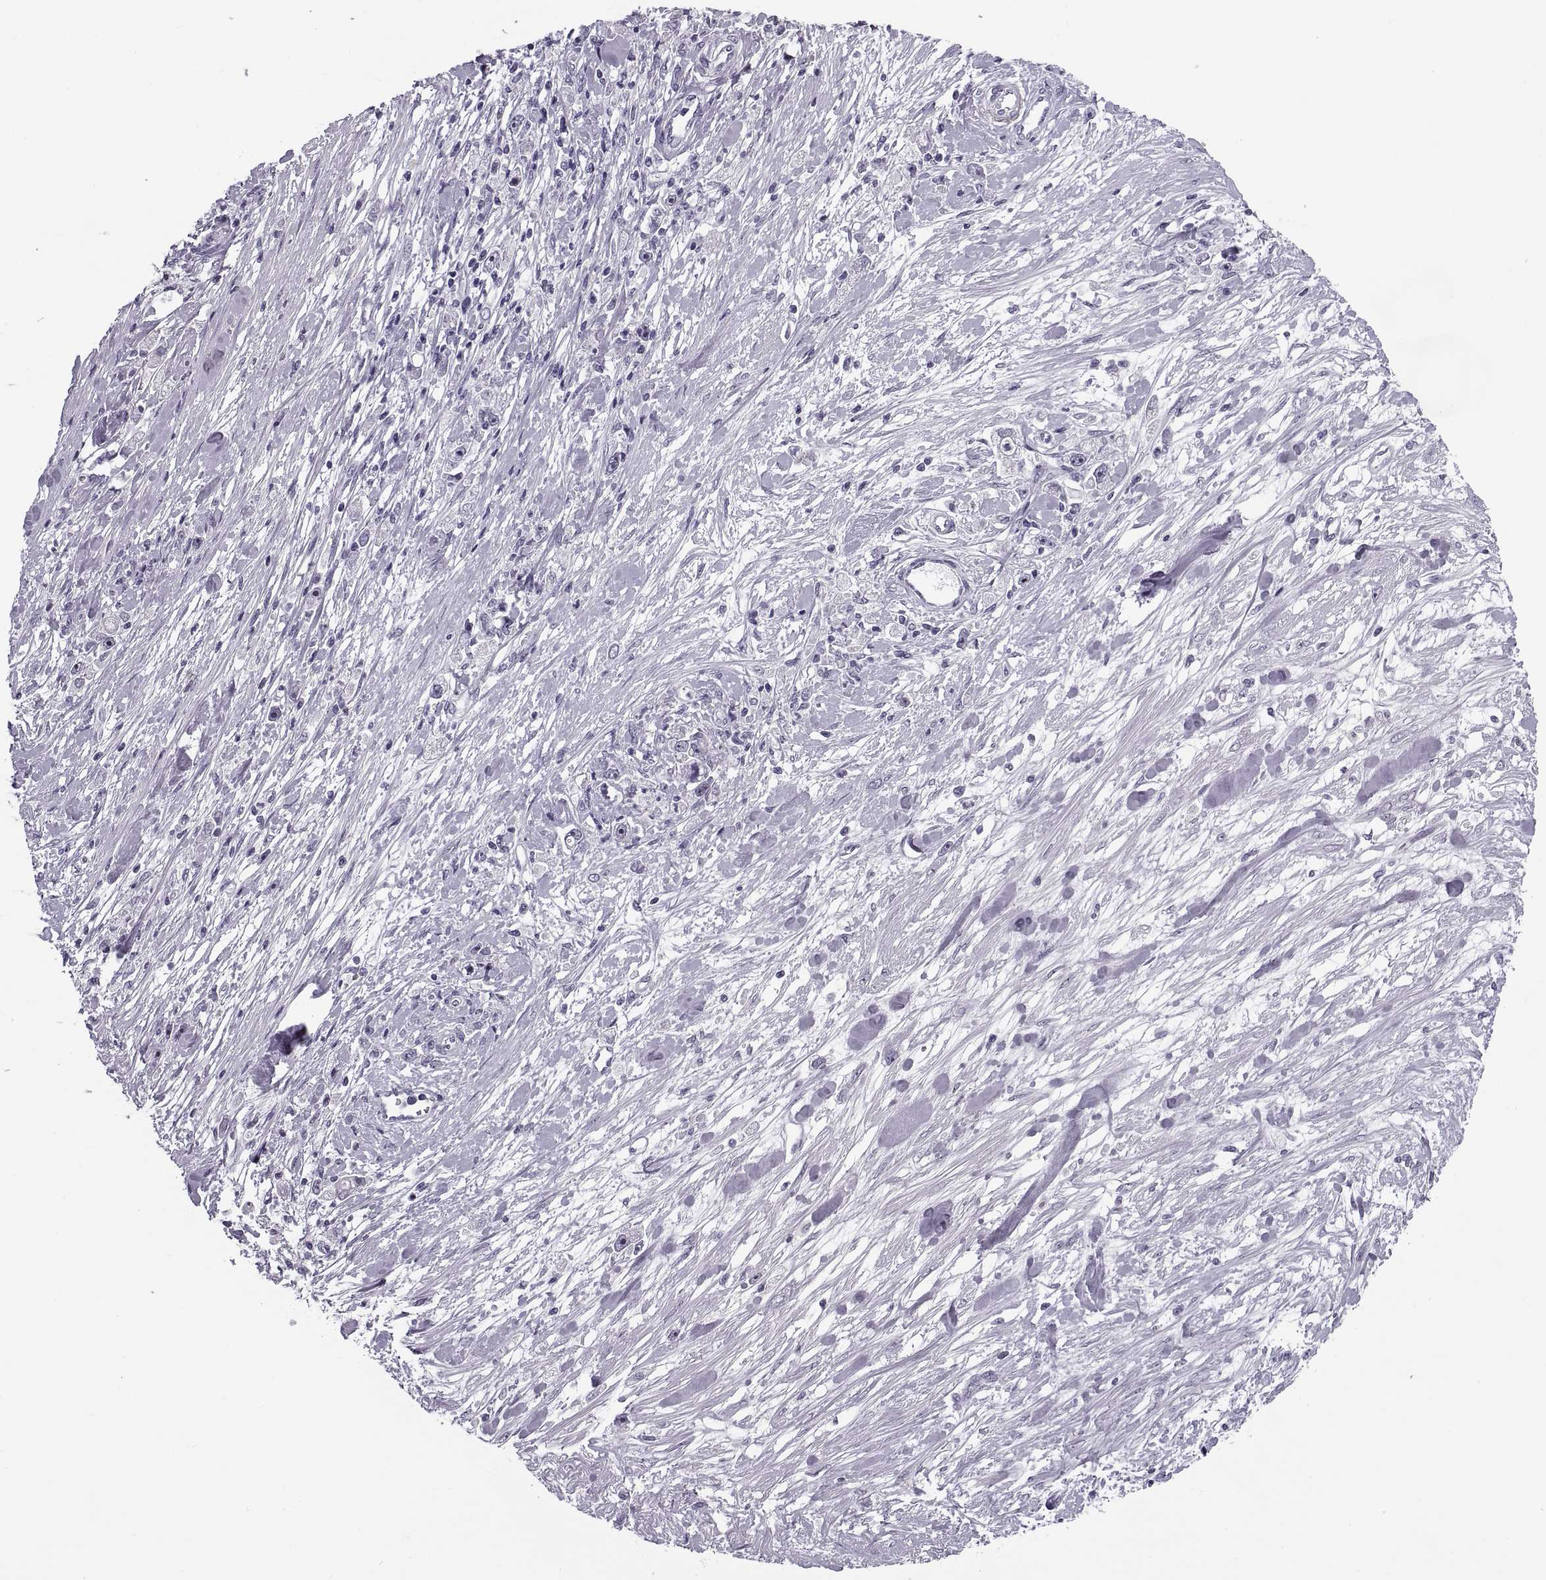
{"staining": {"intensity": "negative", "quantity": "none", "location": "none"}, "tissue": "stomach cancer", "cell_type": "Tumor cells", "image_type": "cancer", "snomed": [{"axis": "morphology", "description": "Adenocarcinoma, NOS"}, {"axis": "topography", "description": "Stomach"}], "caption": "A micrograph of human stomach cancer is negative for staining in tumor cells.", "gene": "TBC1D3G", "patient": {"sex": "female", "age": 59}}